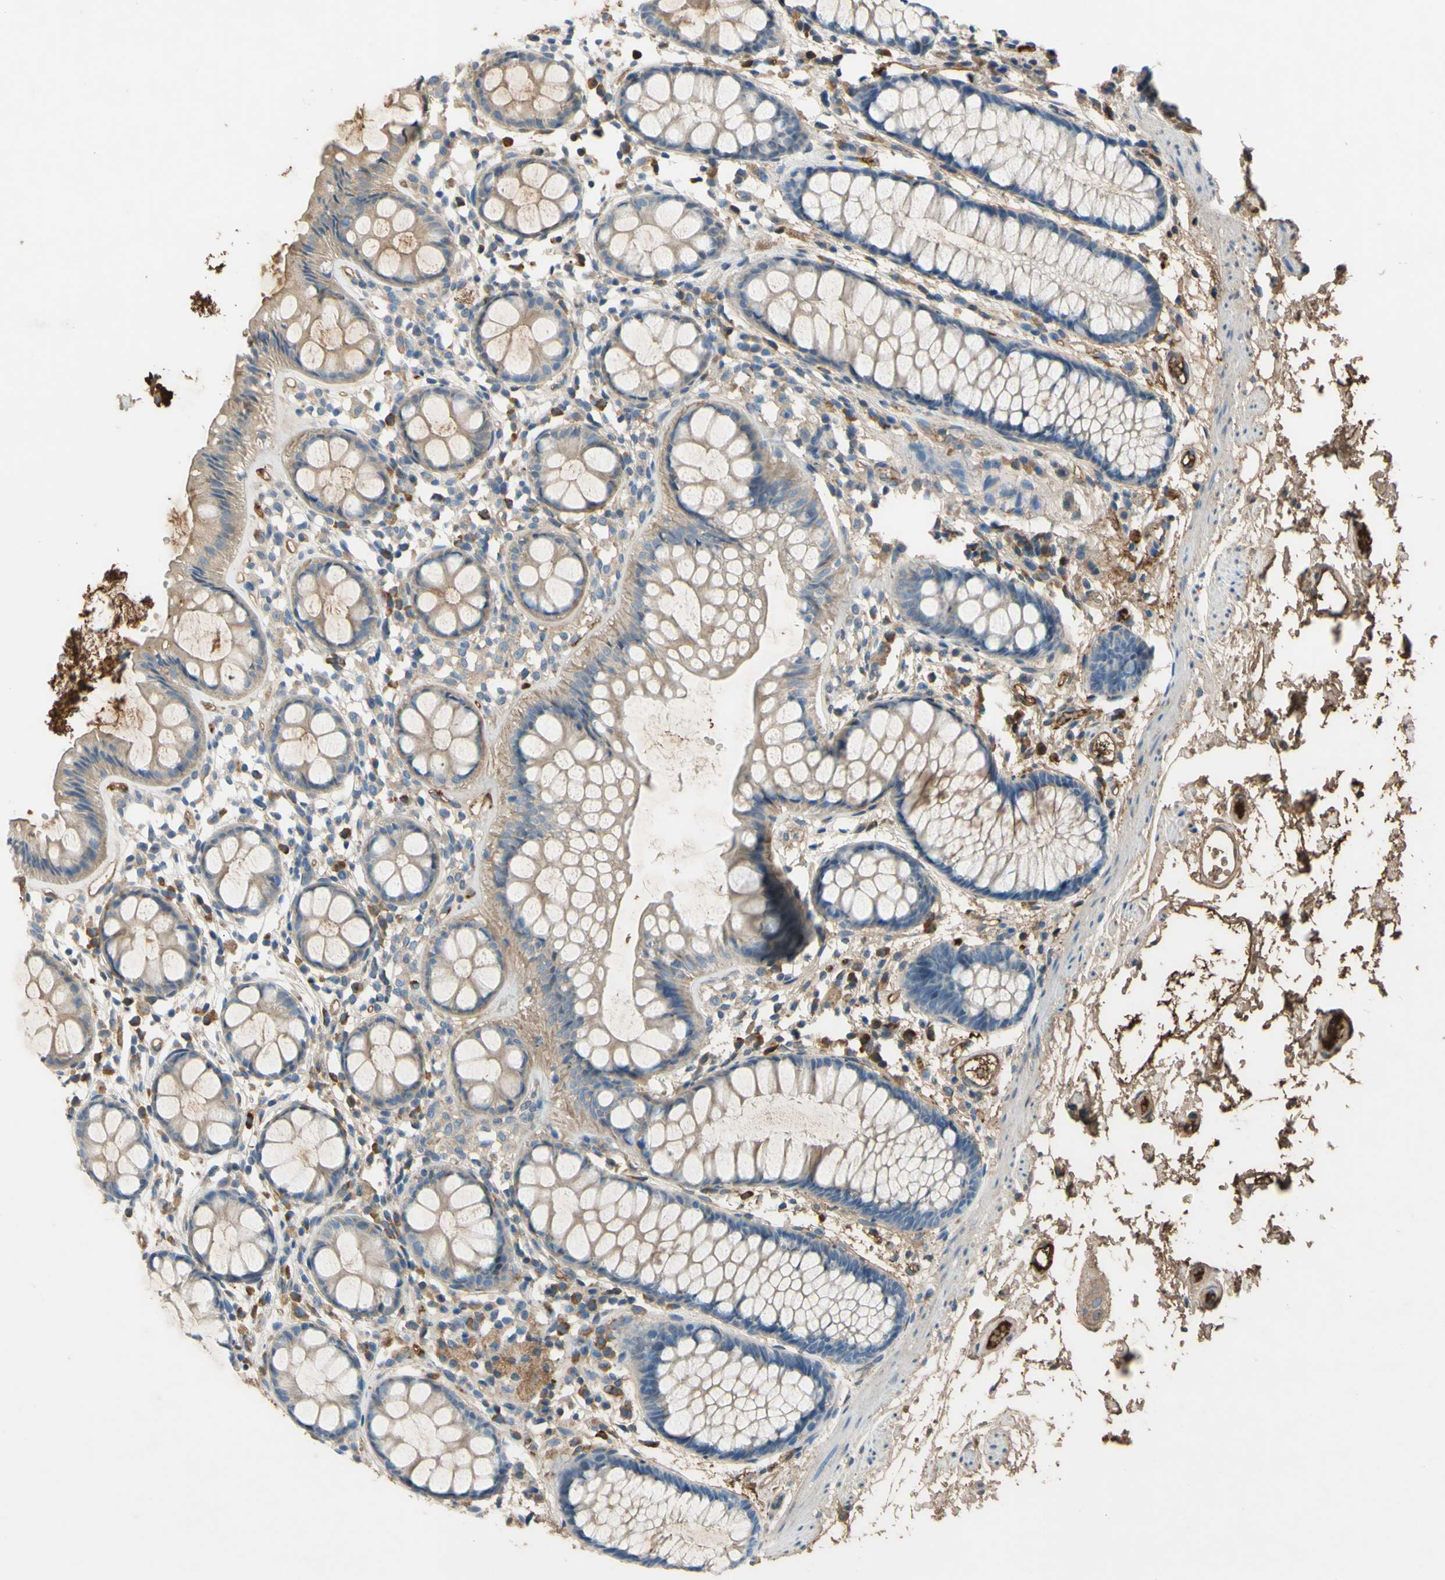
{"staining": {"intensity": "weak", "quantity": ">75%", "location": "cytoplasmic/membranous"}, "tissue": "rectum", "cell_type": "Glandular cells", "image_type": "normal", "snomed": [{"axis": "morphology", "description": "Normal tissue, NOS"}, {"axis": "topography", "description": "Rectum"}], "caption": "The histopathology image reveals immunohistochemical staining of normal rectum. There is weak cytoplasmic/membranous expression is appreciated in approximately >75% of glandular cells.", "gene": "TIMP2", "patient": {"sex": "female", "age": 66}}